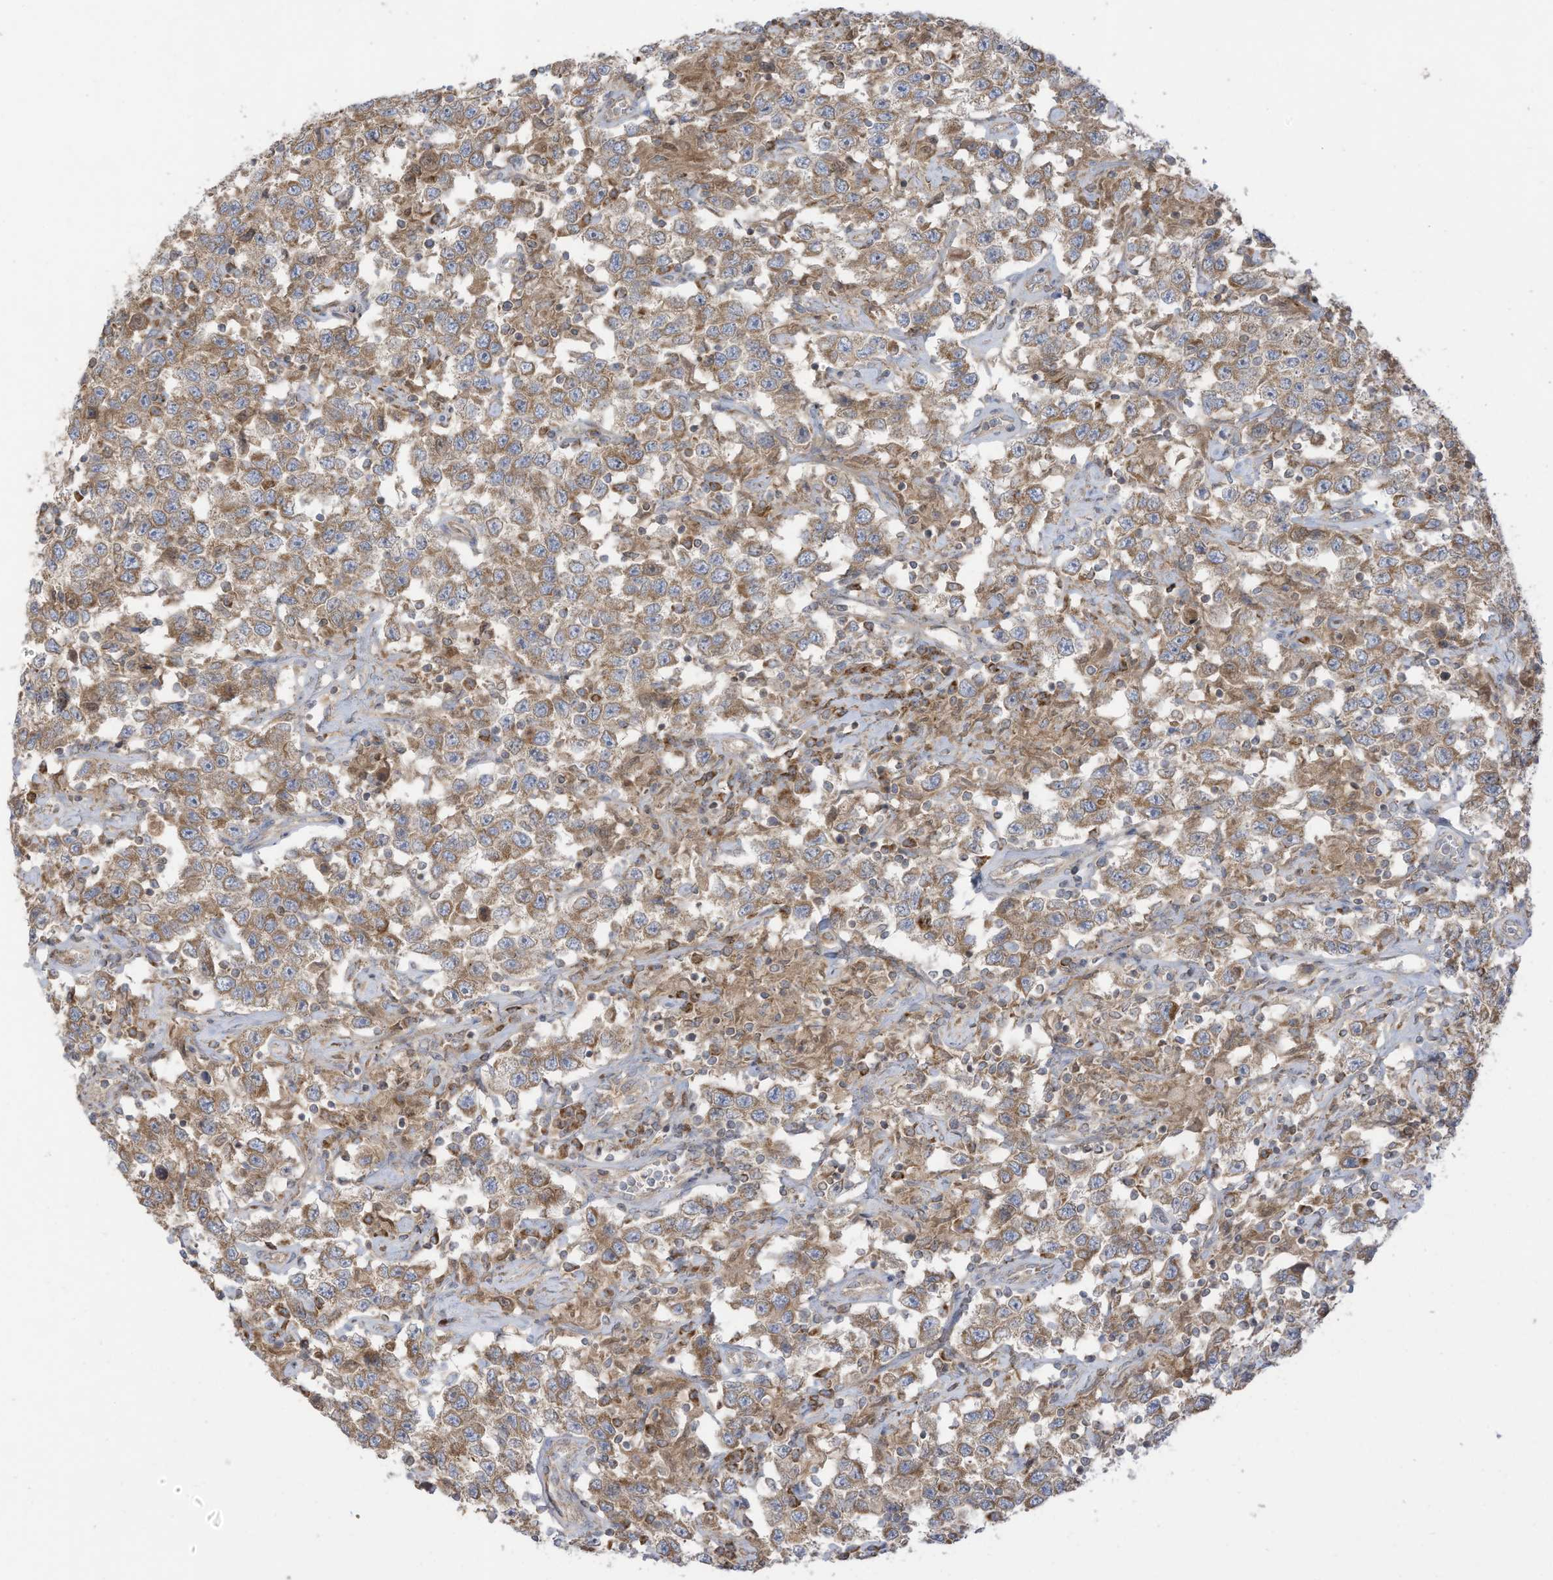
{"staining": {"intensity": "moderate", "quantity": ">75%", "location": "cytoplasmic/membranous"}, "tissue": "testis cancer", "cell_type": "Tumor cells", "image_type": "cancer", "snomed": [{"axis": "morphology", "description": "Seminoma, NOS"}, {"axis": "topography", "description": "Testis"}], "caption": "High-power microscopy captured an immunohistochemistry photomicrograph of testis cancer, revealing moderate cytoplasmic/membranous positivity in about >75% of tumor cells.", "gene": "CGAS", "patient": {"sex": "male", "age": 41}}